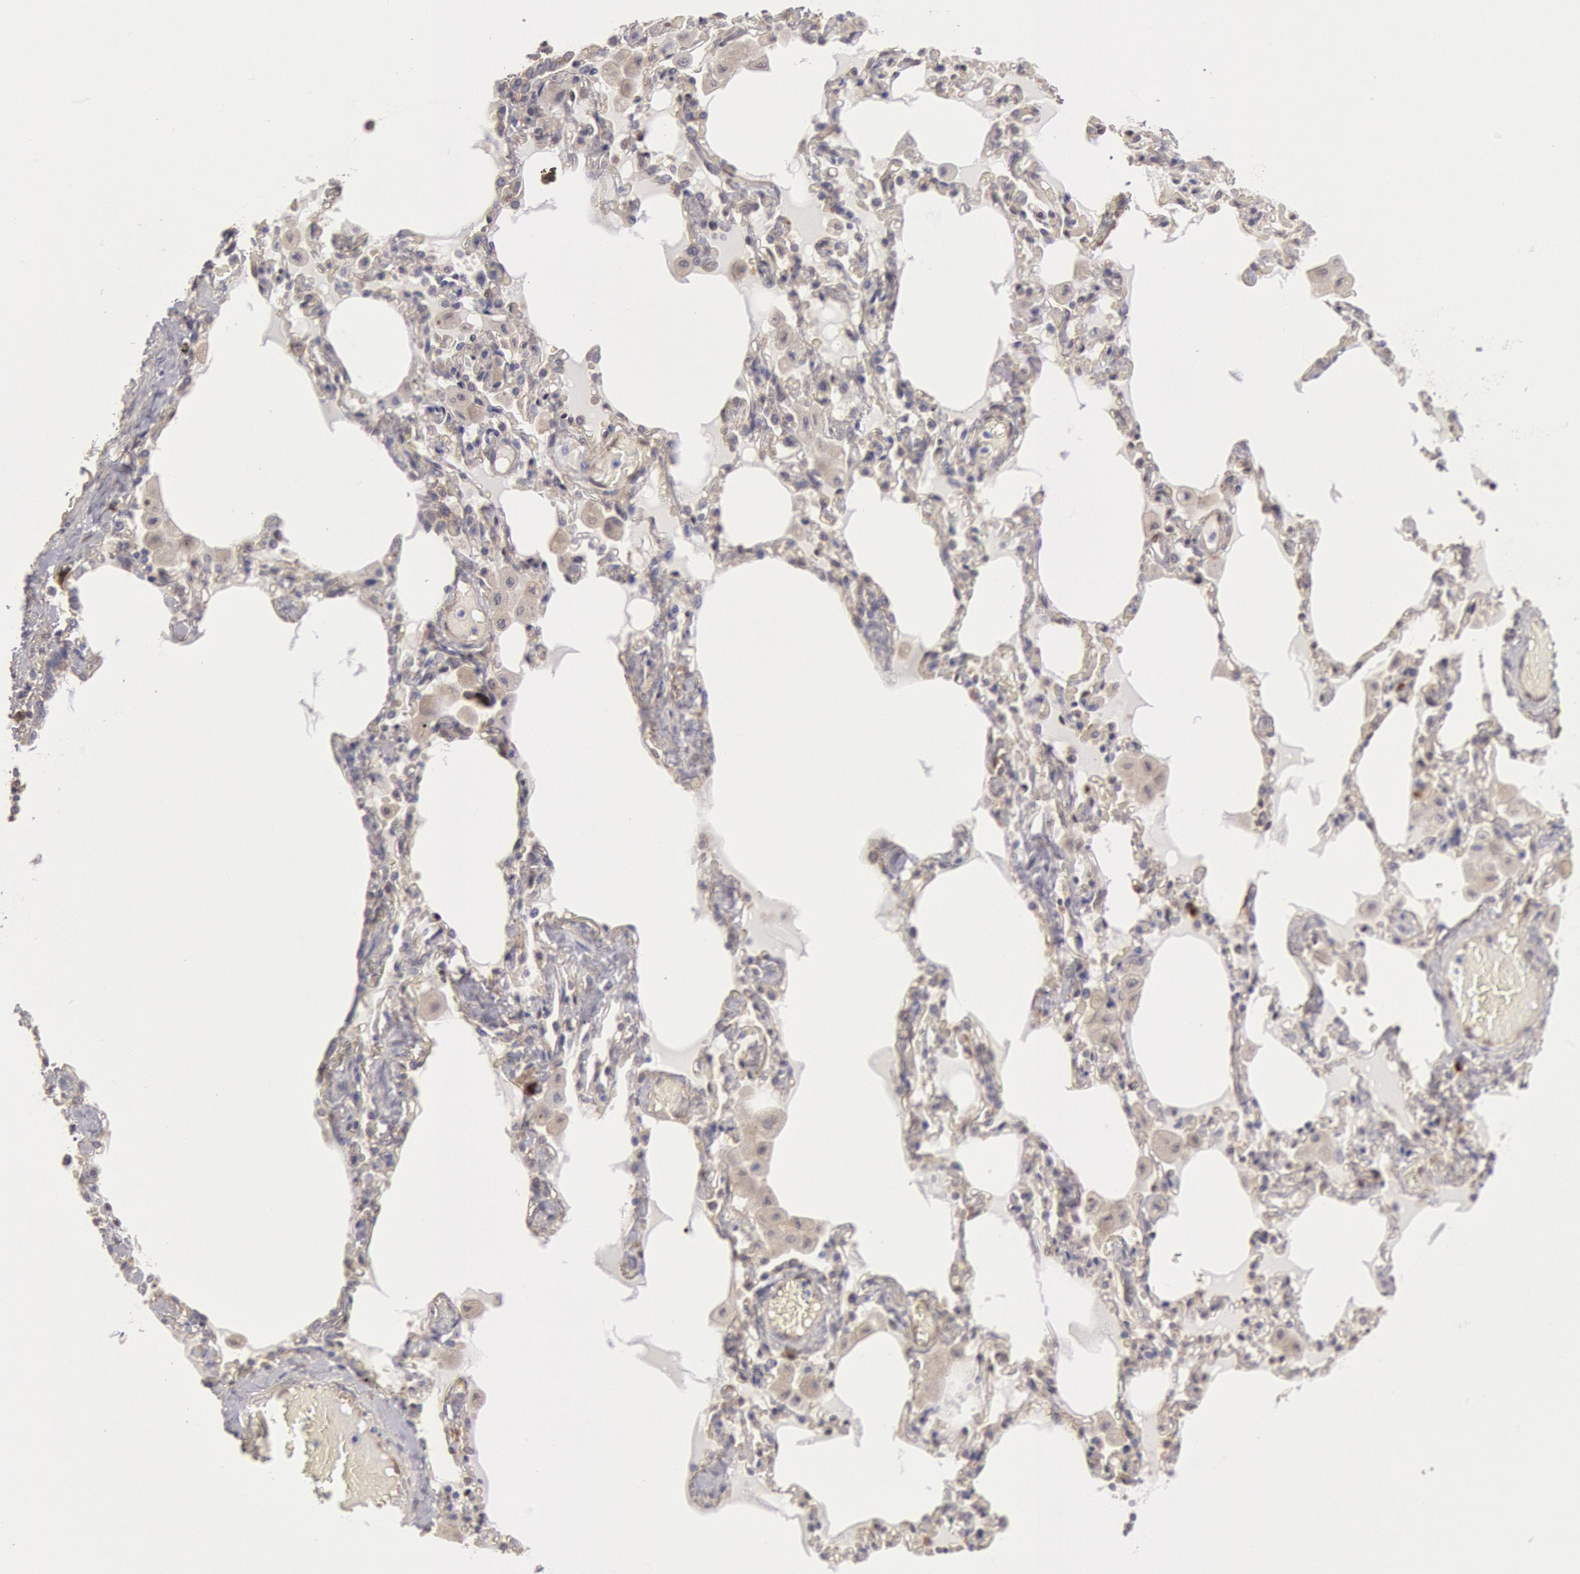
{"staining": {"intensity": "negative", "quantity": "none", "location": "none"}, "tissue": "bronchus", "cell_type": "Respiratory epithelial cells", "image_type": "normal", "snomed": [{"axis": "morphology", "description": "Normal tissue, NOS"}, {"axis": "morphology", "description": "Squamous cell carcinoma, NOS"}, {"axis": "topography", "description": "Bronchus"}, {"axis": "topography", "description": "Lung"}], "caption": "DAB immunohistochemical staining of normal bronchus displays no significant expression in respiratory epithelial cells.", "gene": "CCDC50", "patient": {"sex": "female", "age": 47}}